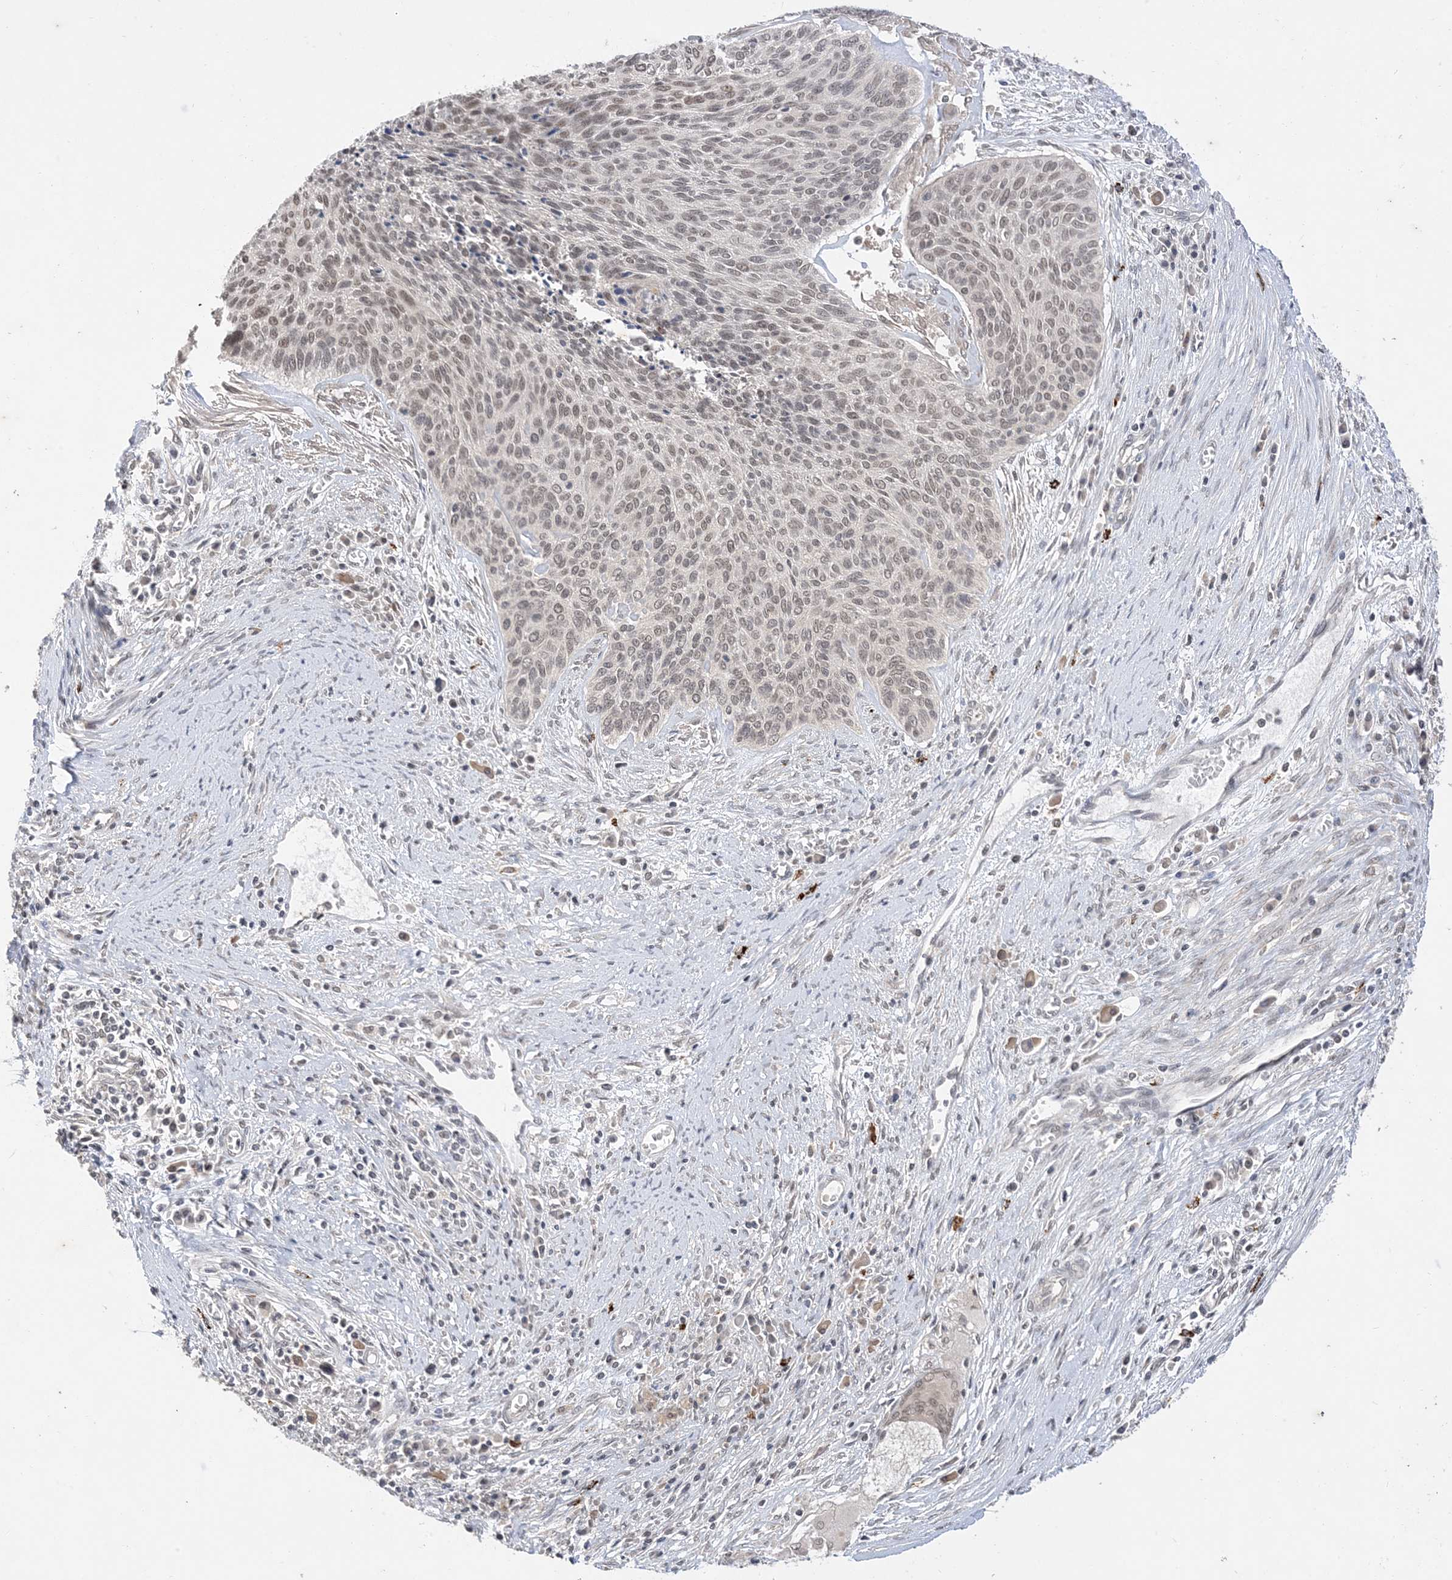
{"staining": {"intensity": "weak", "quantity": "25%-75%", "location": "nuclear"}, "tissue": "cervical cancer", "cell_type": "Tumor cells", "image_type": "cancer", "snomed": [{"axis": "morphology", "description": "Squamous cell carcinoma, NOS"}, {"axis": "topography", "description": "Cervix"}], "caption": "A low amount of weak nuclear expression is seen in approximately 25%-75% of tumor cells in cervical cancer tissue.", "gene": "RANBP9", "patient": {"sex": "female", "age": 55}}